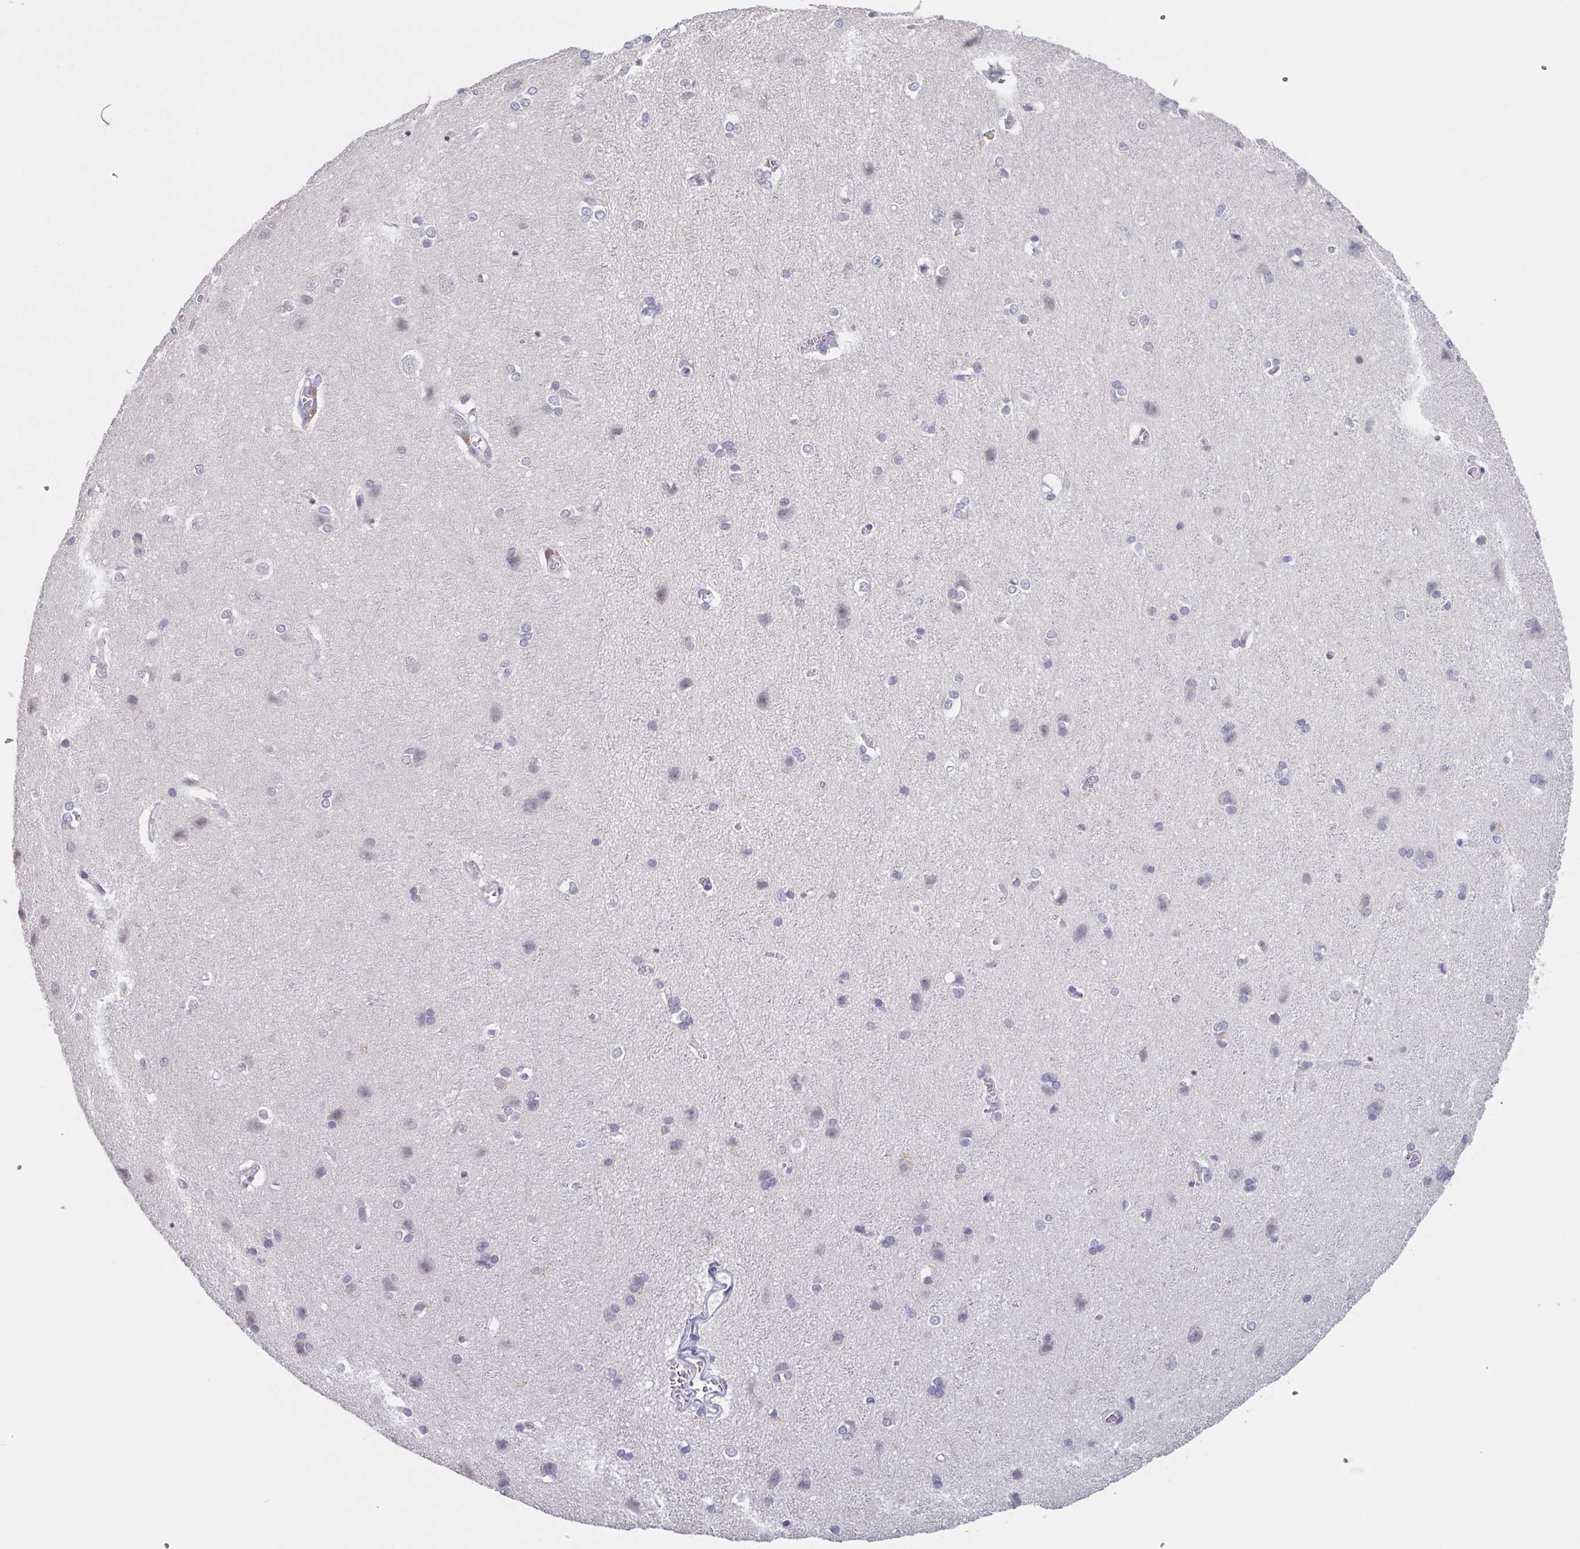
{"staining": {"intensity": "negative", "quantity": "none", "location": "none"}, "tissue": "cerebral cortex", "cell_type": "Endothelial cells", "image_type": "normal", "snomed": [{"axis": "morphology", "description": "Normal tissue, NOS"}, {"axis": "topography", "description": "Cerebral cortex"}], "caption": "This is an immunohistochemistry (IHC) image of unremarkable cerebral cortex. There is no staining in endothelial cells.", "gene": "GHRL", "patient": {"sex": "male", "age": 37}}